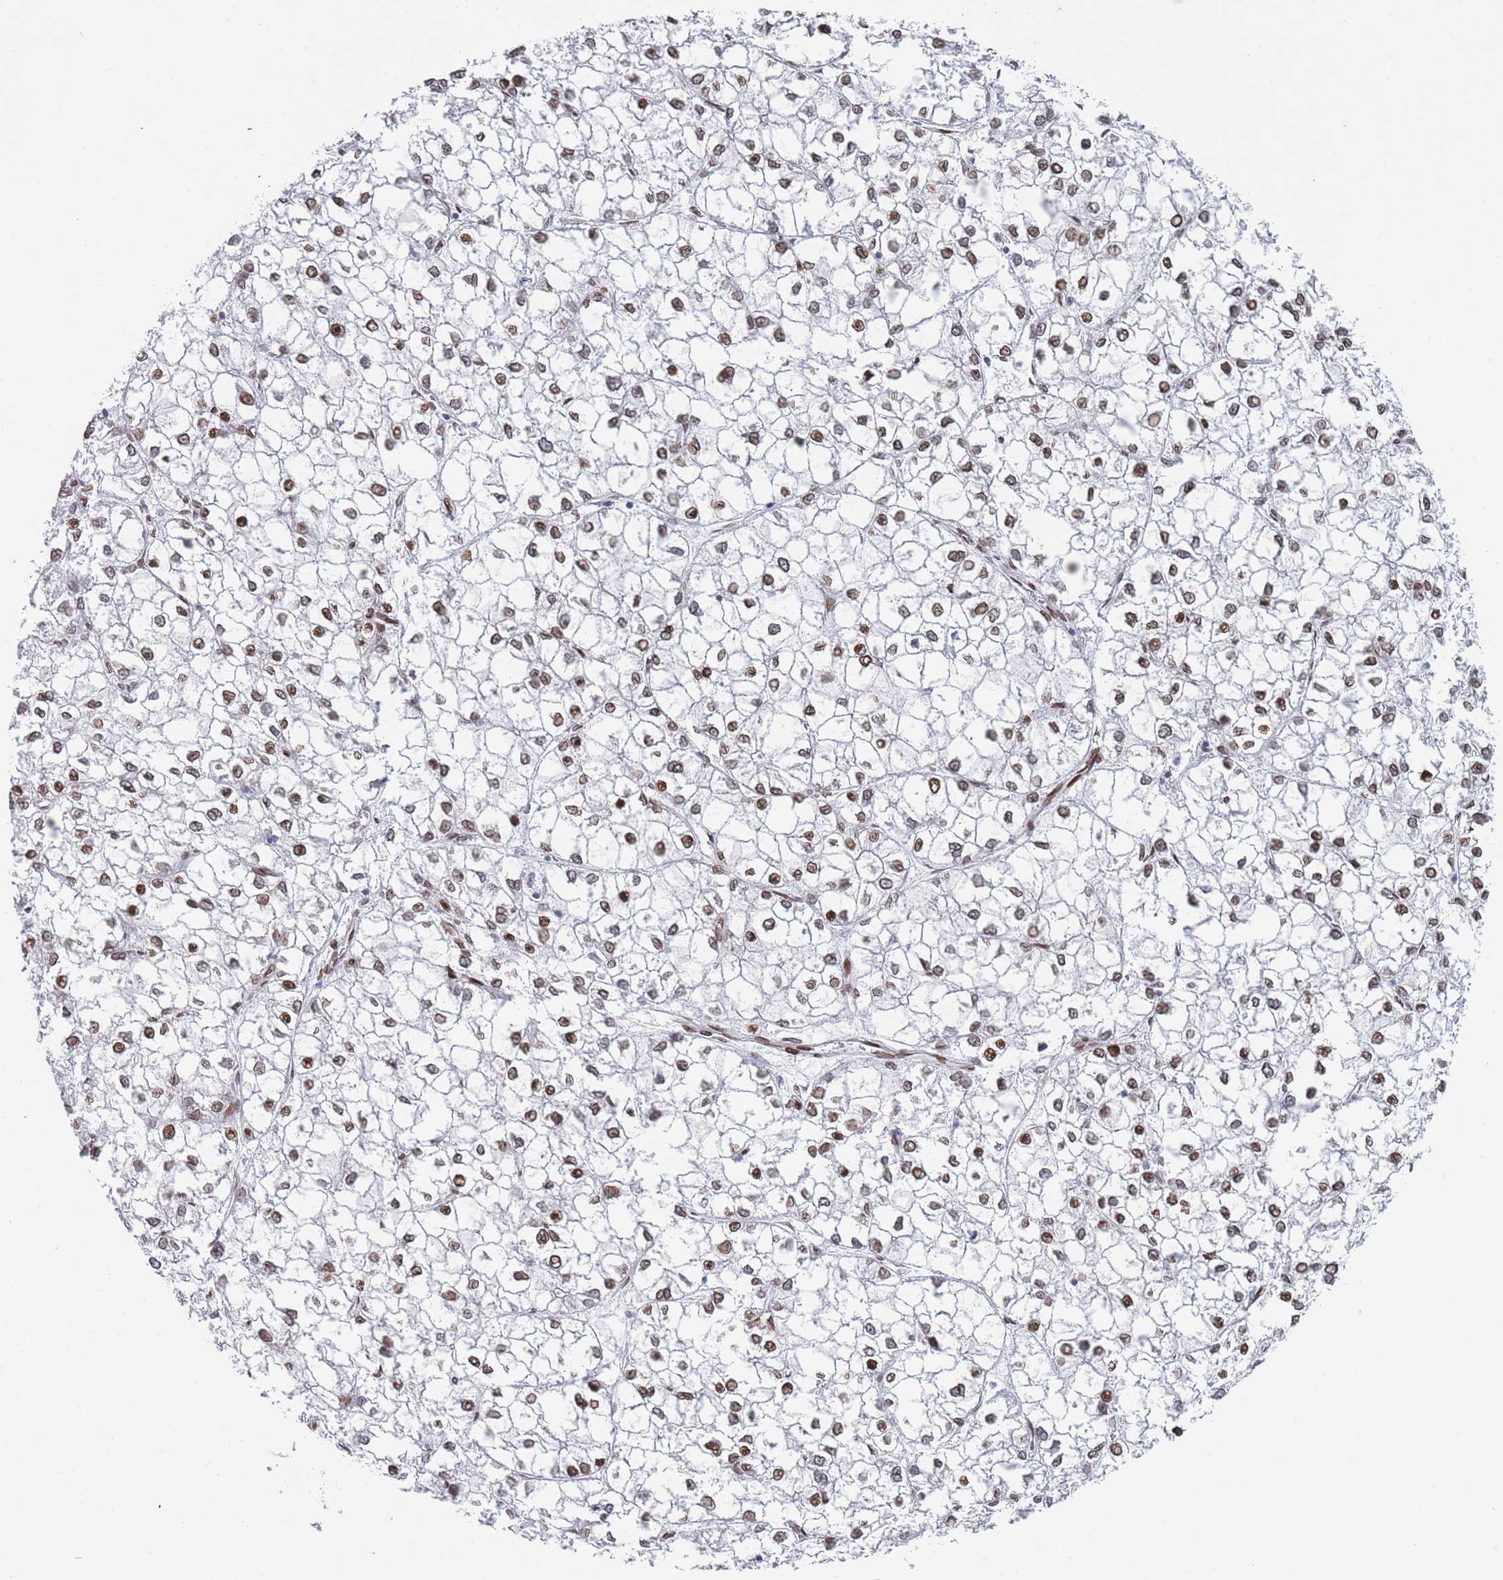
{"staining": {"intensity": "moderate", "quantity": ">75%", "location": "cytoplasmic/membranous,nuclear"}, "tissue": "liver cancer", "cell_type": "Tumor cells", "image_type": "cancer", "snomed": [{"axis": "morphology", "description": "Carcinoma, Hepatocellular, NOS"}, {"axis": "topography", "description": "Liver"}], "caption": "This photomicrograph exhibits liver hepatocellular carcinoma stained with immunohistochemistry (IHC) to label a protein in brown. The cytoplasmic/membranous and nuclear of tumor cells show moderate positivity for the protein. Nuclei are counter-stained blue.", "gene": "ZBTB1", "patient": {"sex": "female", "age": 43}}